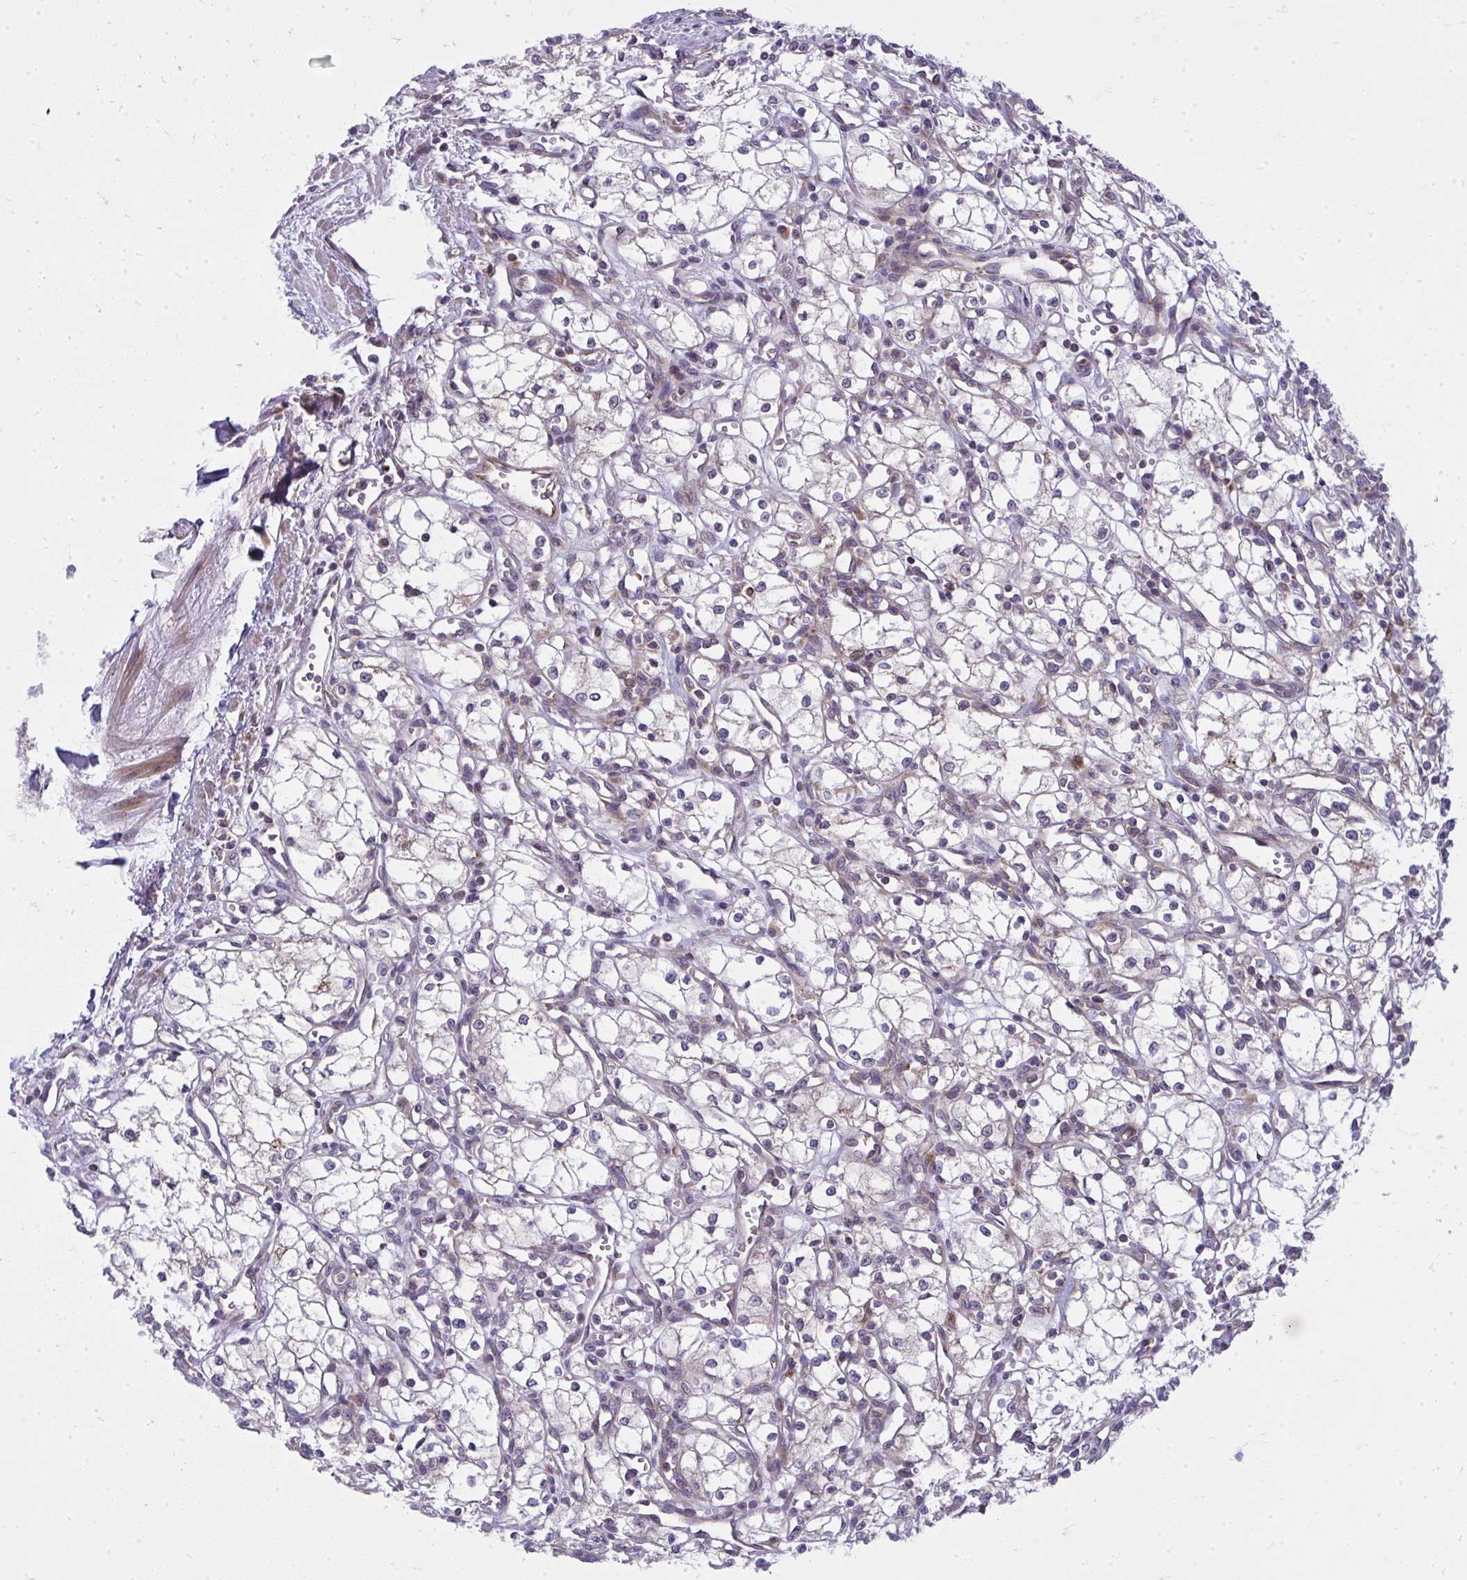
{"staining": {"intensity": "negative", "quantity": "none", "location": "none"}, "tissue": "renal cancer", "cell_type": "Tumor cells", "image_type": "cancer", "snomed": [{"axis": "morphology", "description": "Adenocarcinoma, NOS"}, {"axis": "topography", "description": "Kidney"}], "caption": "High power microscopy photomicrograph of an immunohistochemistry histopathology image of renal adenocarcinoma, revealing no significant staining in tumor cells.", "gene": "GFPT2", "patient": {"sex": "male", "age": 59}}